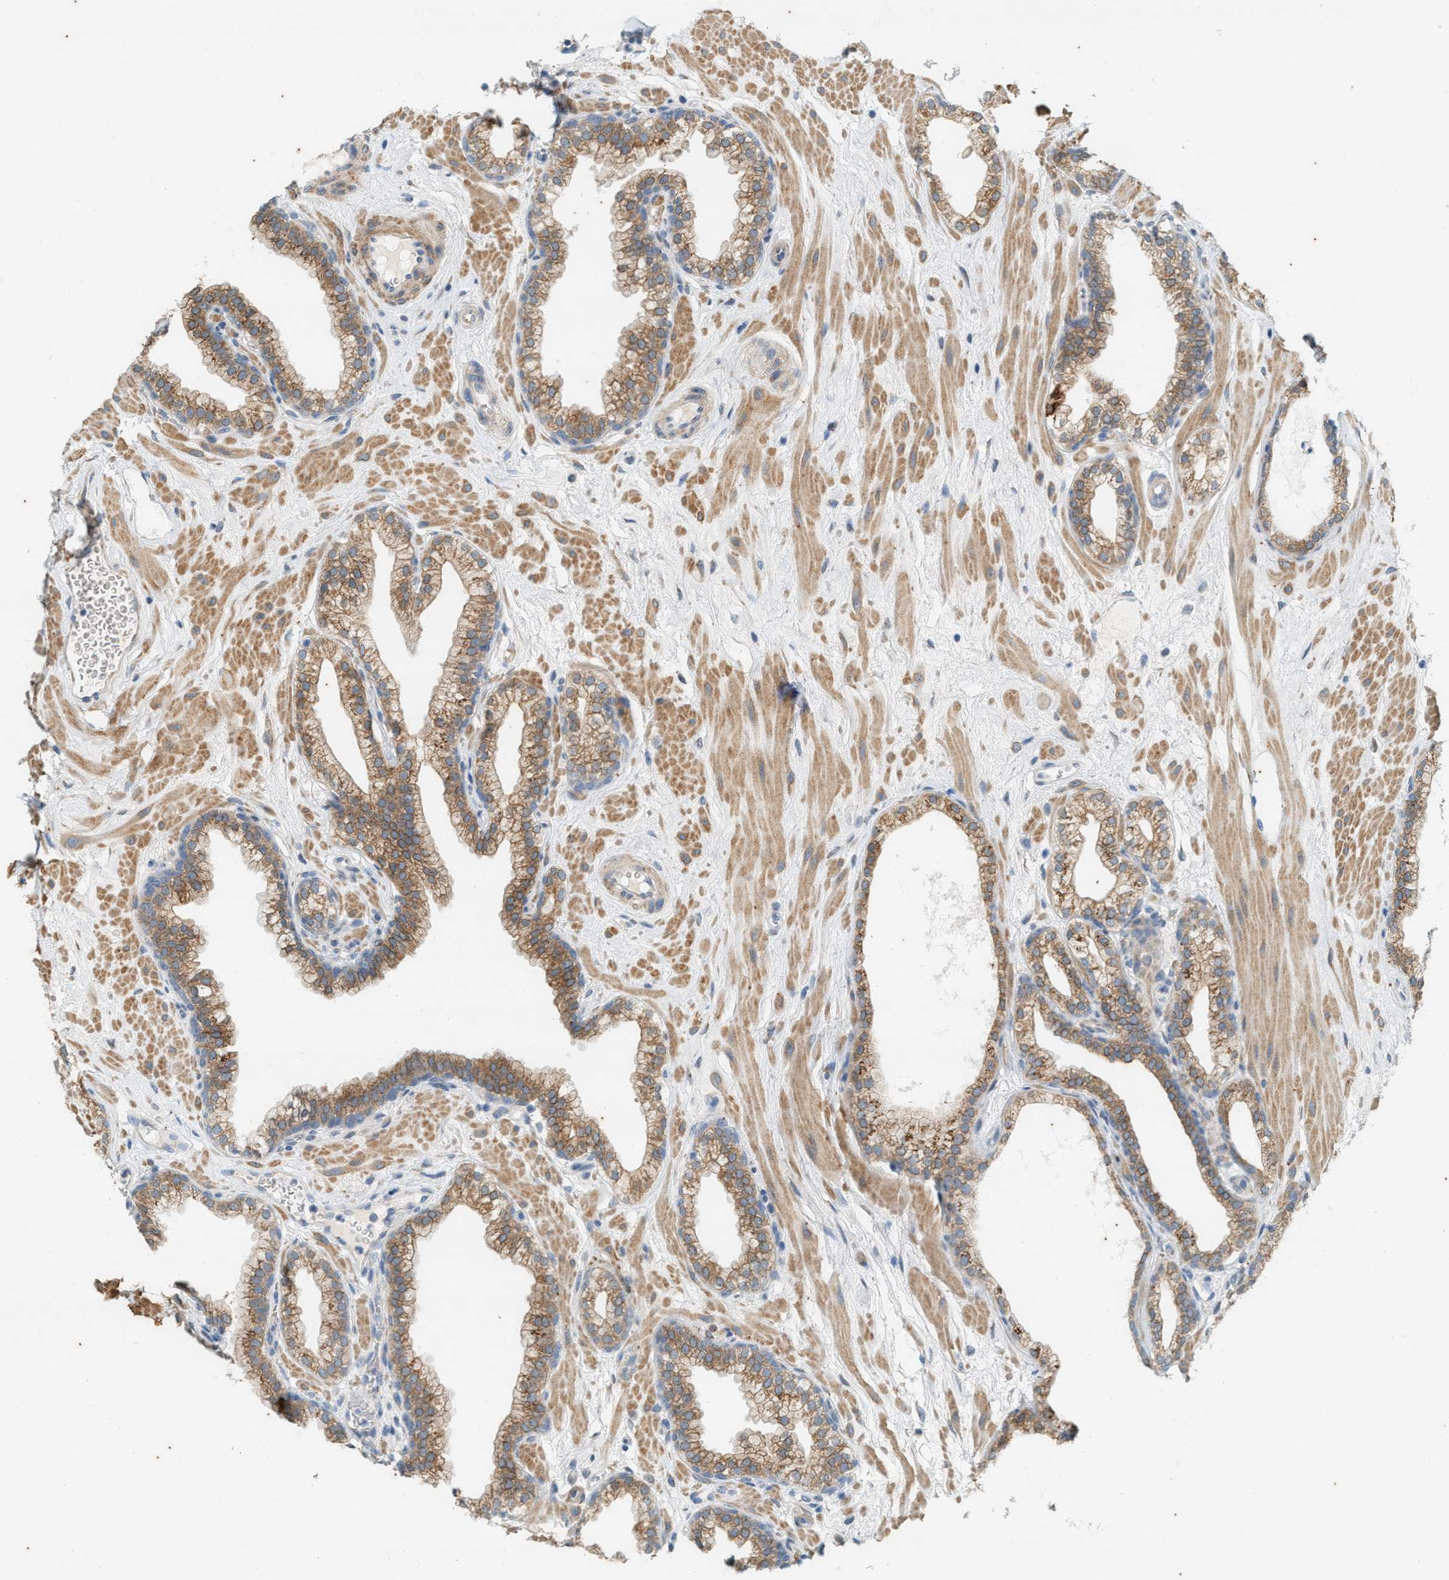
{"staining": {"intensity": "moderate", "quantity": ">75%", "location": "cytoplasmic/membranous"}, "tissue": "prostate", "cell_type": "Glandular cells", "image_type": "normal", "snomed": [{"axis": "morphology", "description": "Normal tissue, NOS"}, {"axis": "morphology", "description": "Urothelial carcinoma, Low grade"}, {"axis": "topography", "description": "Urinary bladder"}, {"axis": "topography", "description": "Prostate"}], "caption": "A brown stain highlights moderate cytoplasmic/membranous staining of a protein in glandular cells of benign prostate. (Brightfield microscopy of DAB IHC at high magnification).", "gene": "CHPF2", "patient": {"sex": "male", "age": 60}}